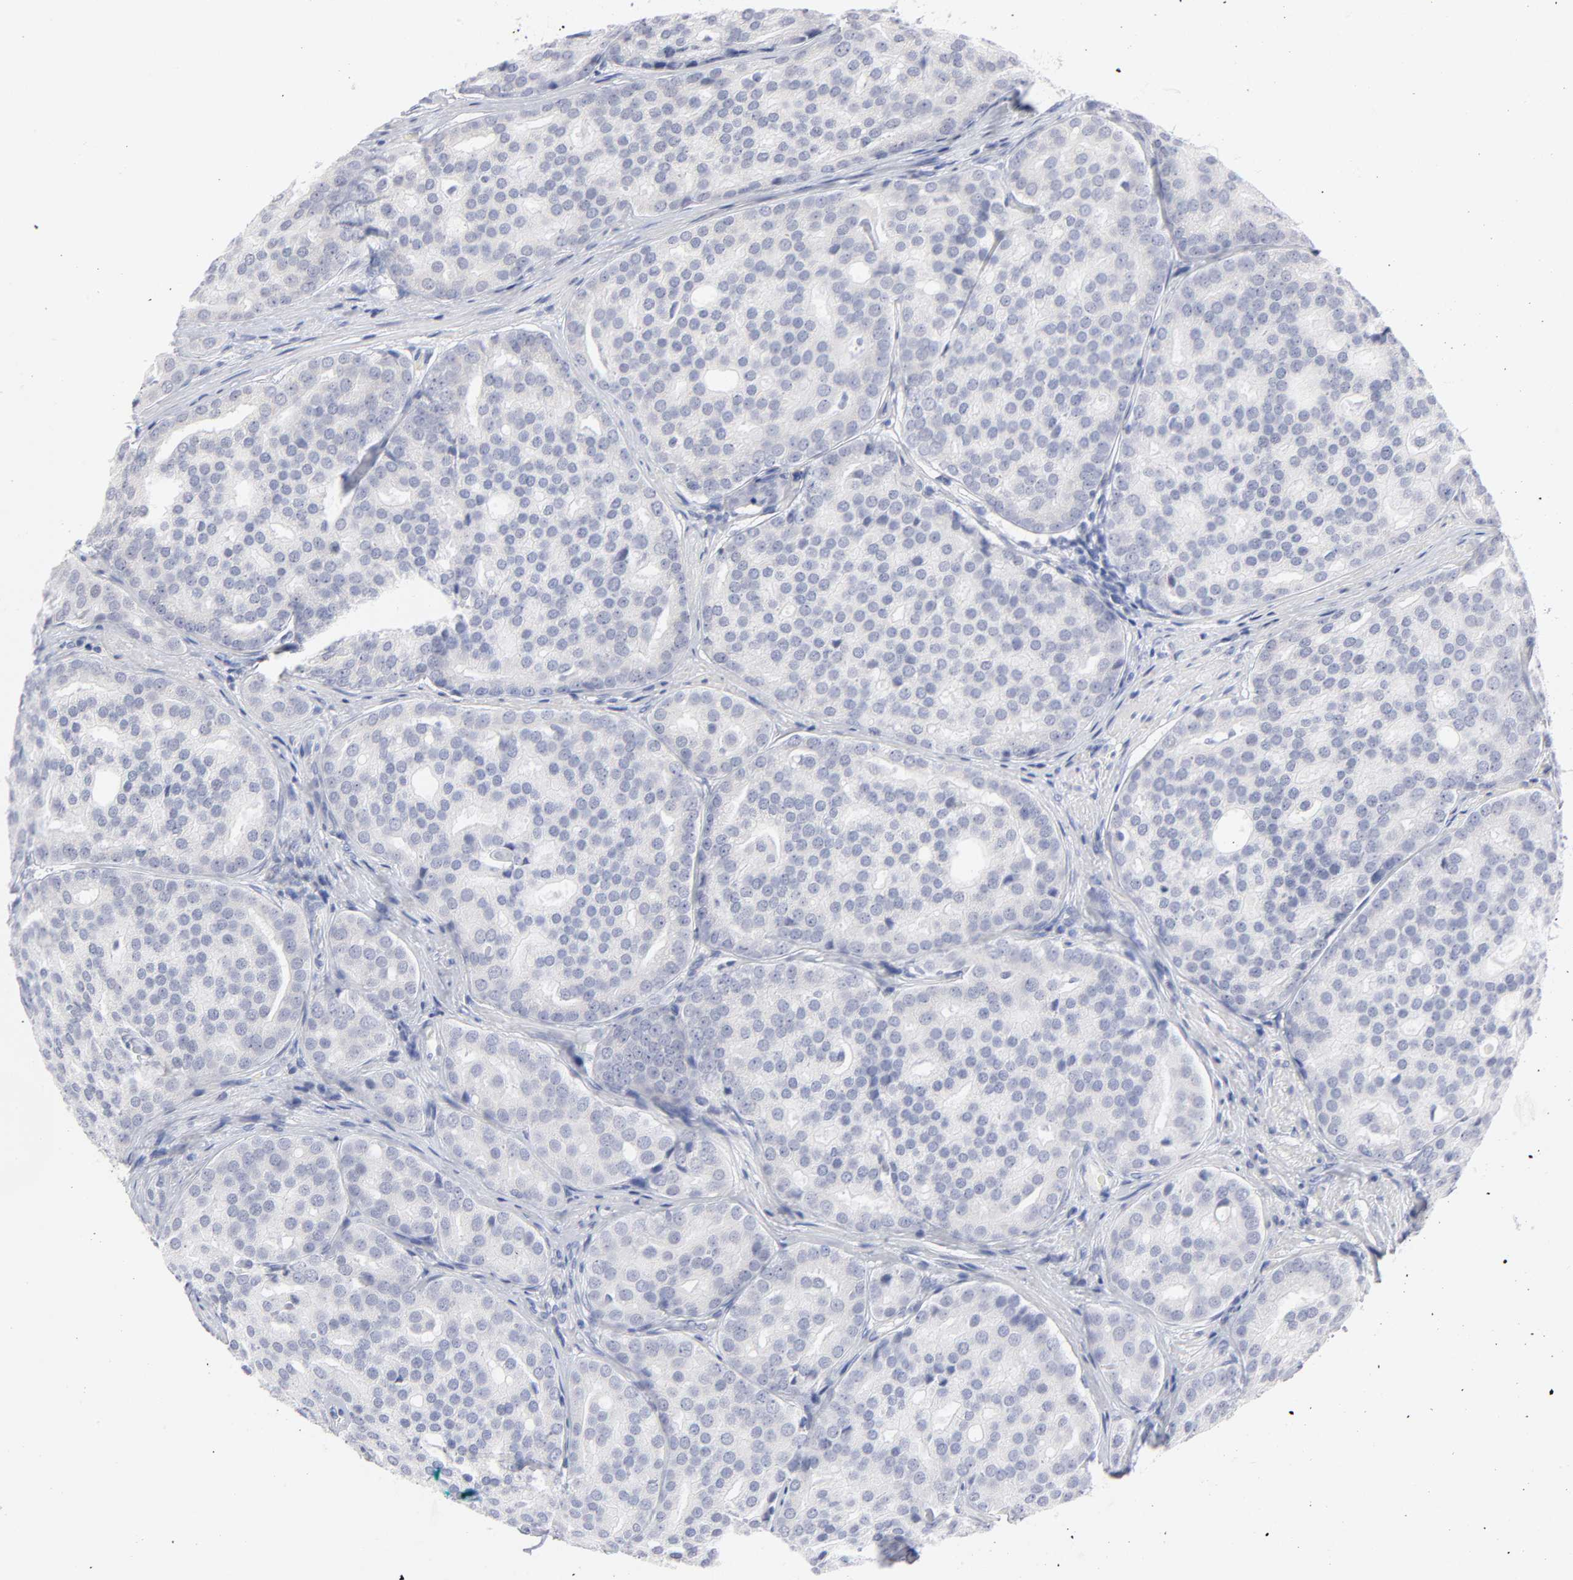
{"staining": {"intensity": "negative", "quantity": "none", "location": "none"}, "tissue": "prostate cancer", "cell_type": "Tumor cells", "image_type": "cancer", "snomed": [{"axis": "morphology", "description": "Adenocarcinoma, High grade"}, {"axis": "topography", "description": "Prostate"}], "caption": "Image shows no significant protein staining in tumor cells of prostate high-grade adenocarcinoma. (Stains: DAB immunohistochemistry (IHC) with hematoxylin counter stain, Microscopy: brightfield microscopy at high magnification).", "gene": "KHNYN", "patient": {"sex": "male", "age": 64}}